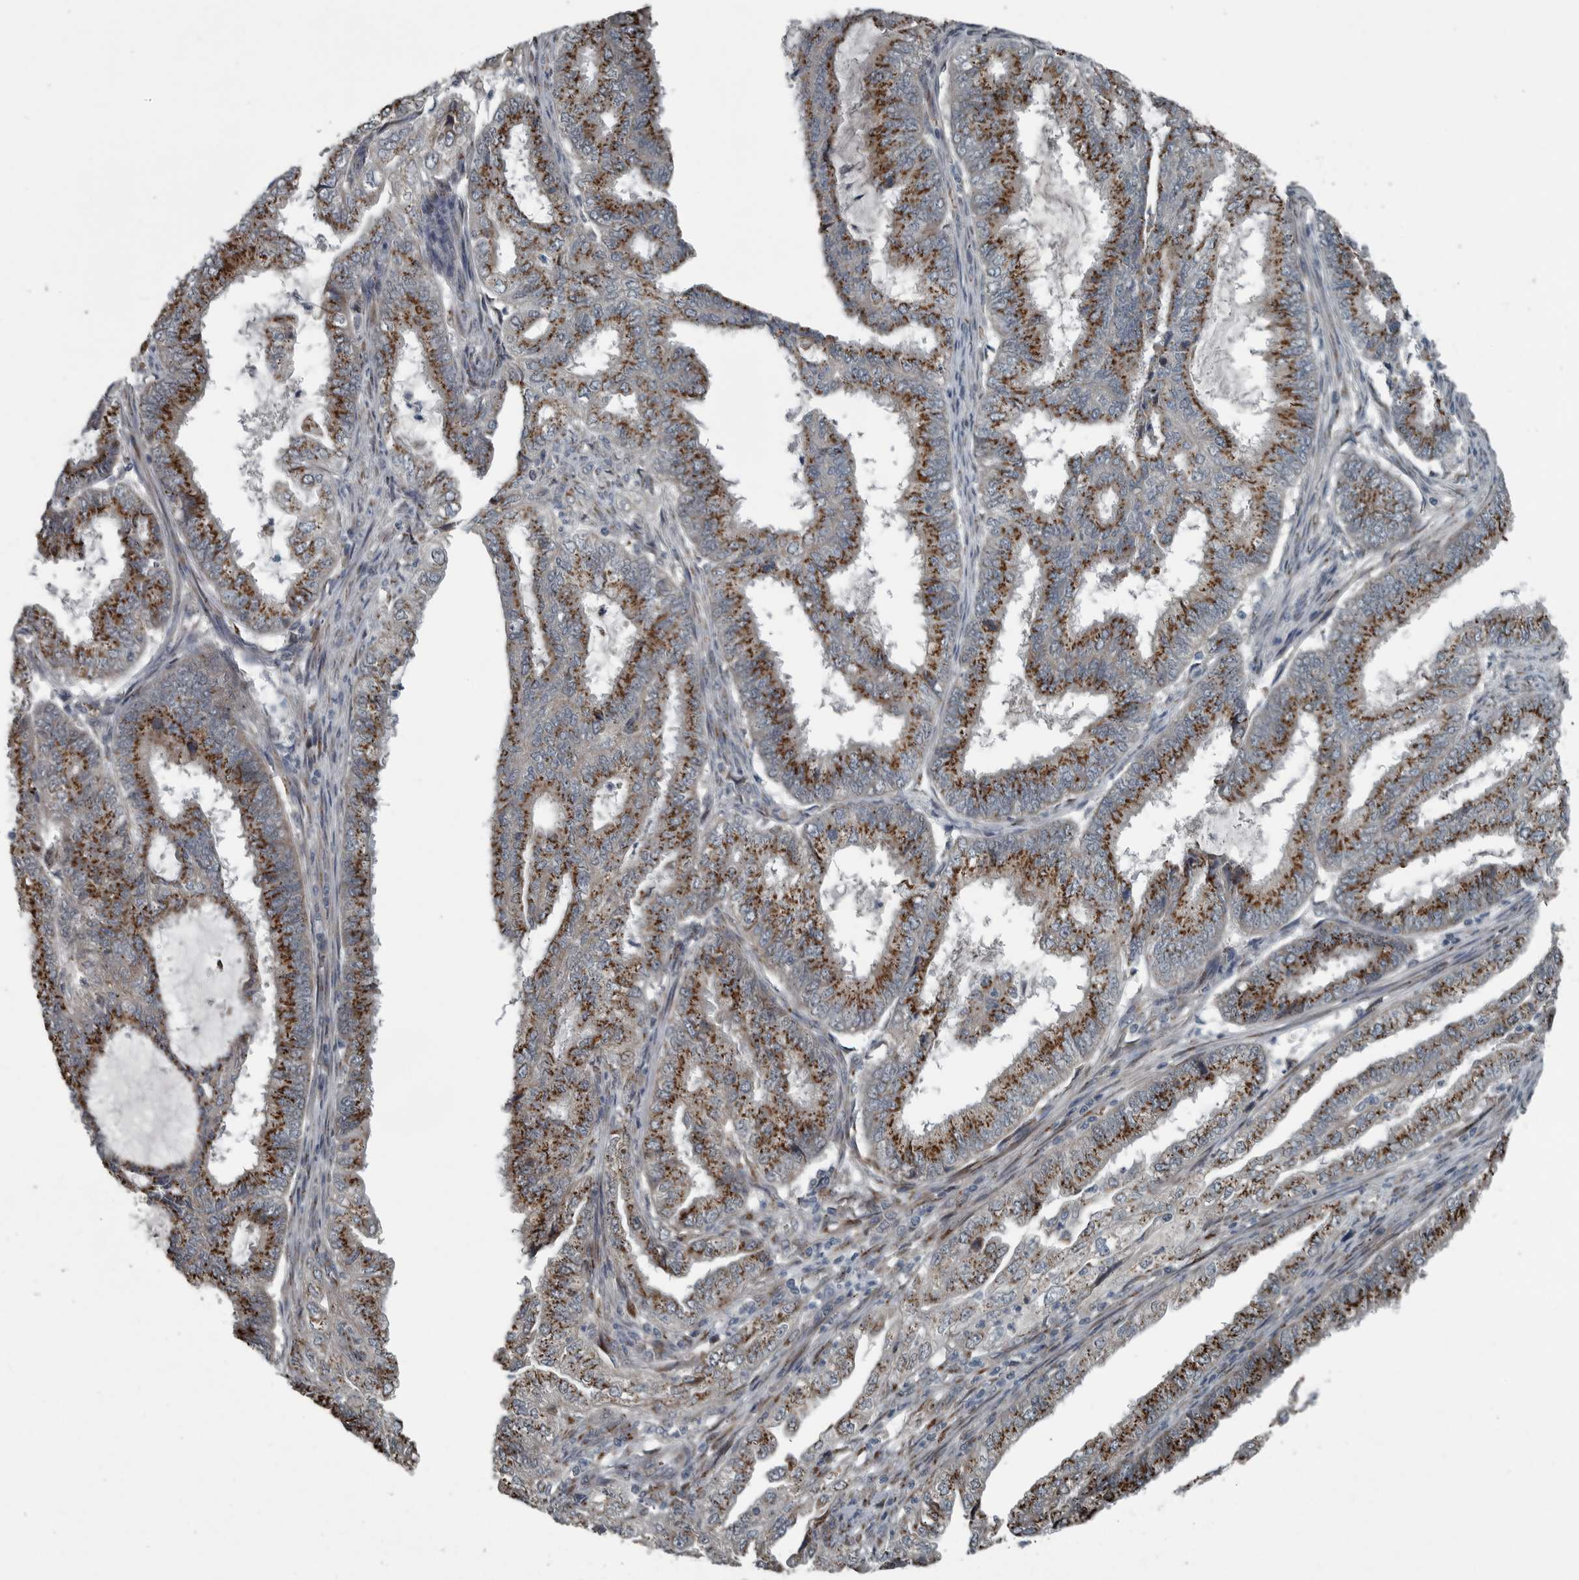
{"staining": {"intensity": "strong", "quantity": ">75%", "location": "cytoplasmic/membranous"}, "tissue": "endometrial cancer", "cell_type": "Tumor cells", "image_type": "cancer", "snomed": [{"axis": "morphology", "description": "Adenocarcinoma, NOS"}, {"axis": "topography", "description": "Endometrium"}], "caption": "A high amount of strong cytoplasmic/membranous expression is appreciated in about >75% of tumor cells in endometrial adenocarcinoma tissue. (Brightfield microscopy of DAB IHC at high magnification).", "gene": "ZNF345", "patient": {"sex": "female", "age": 51}}